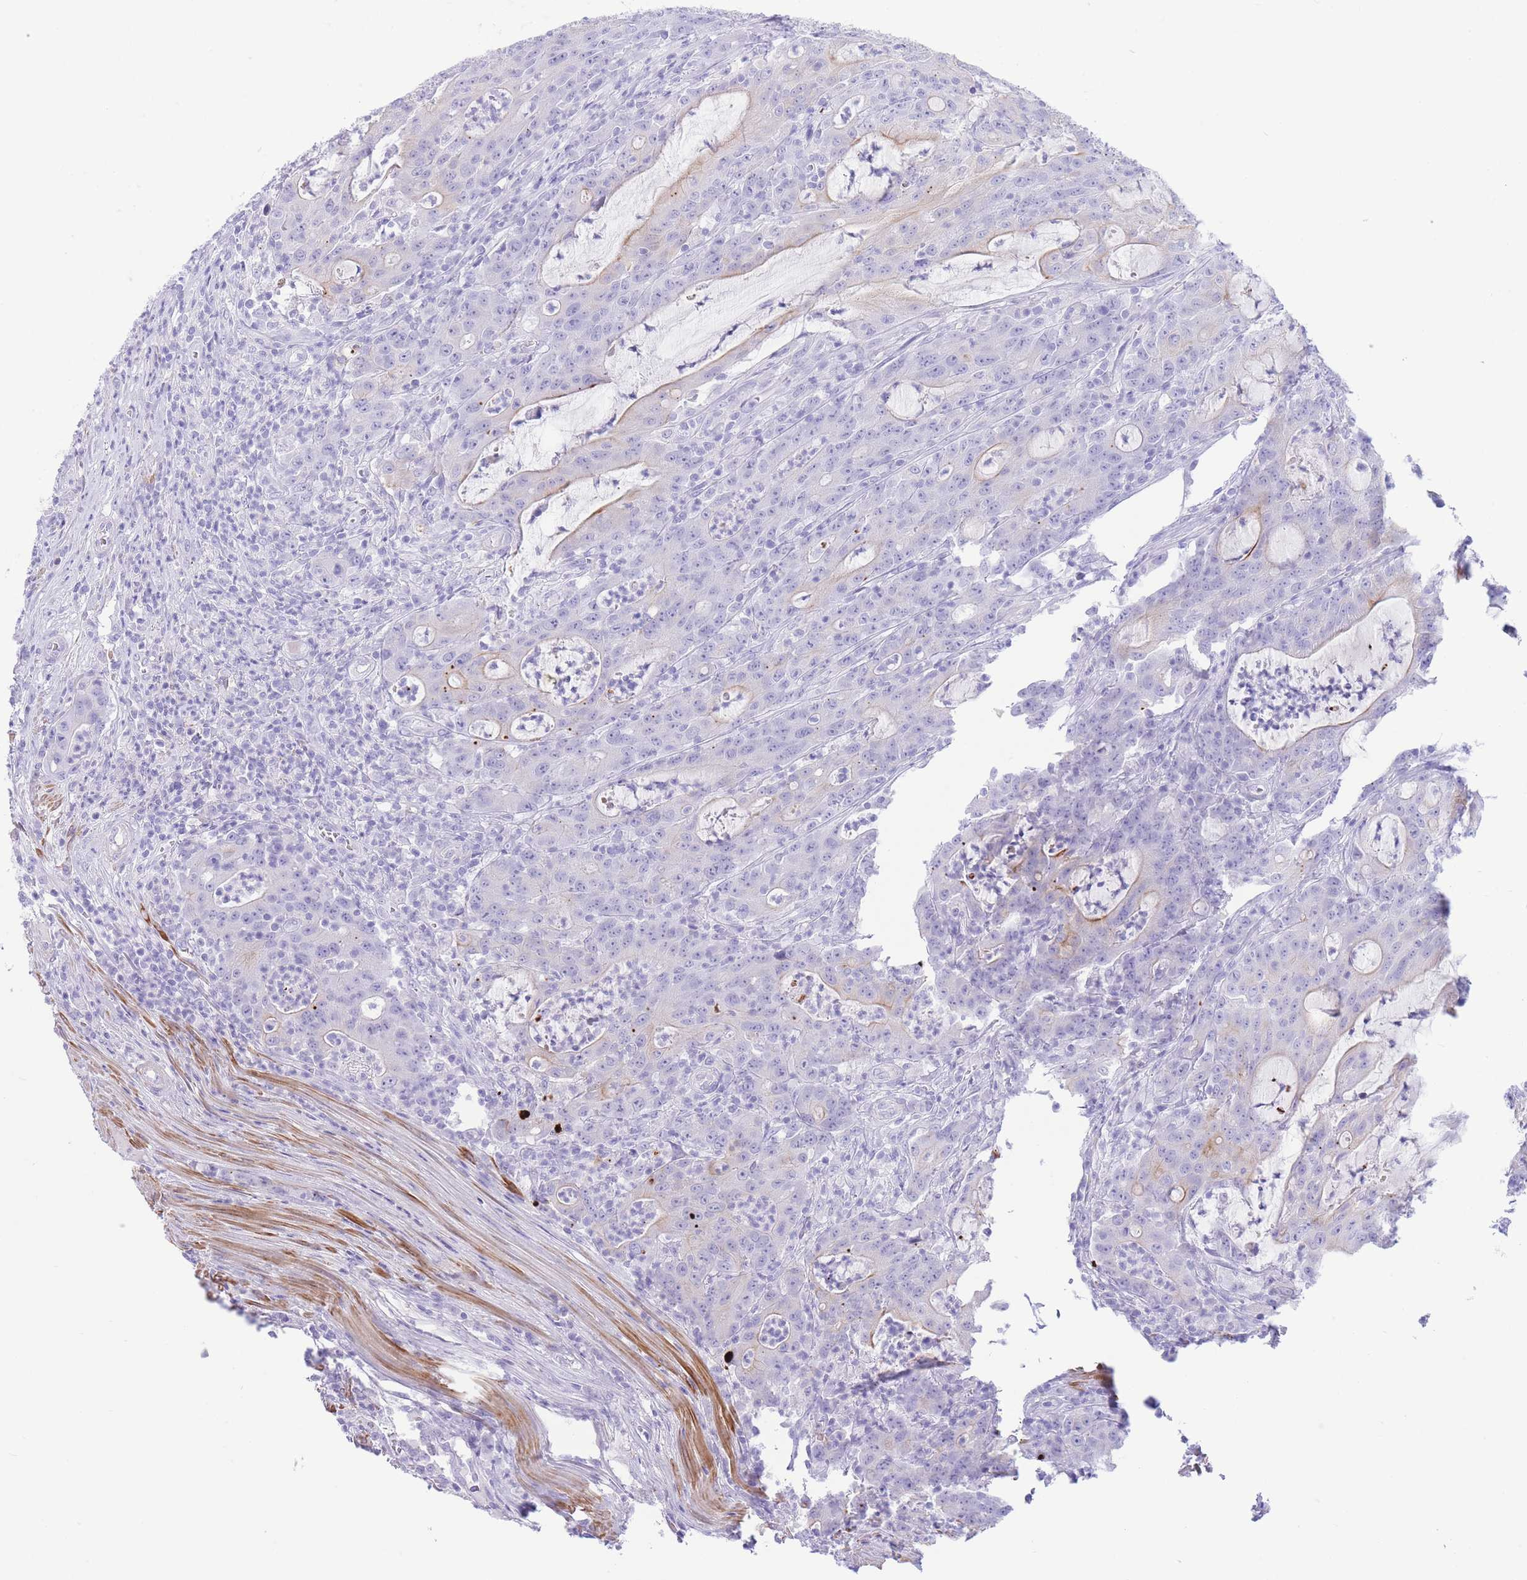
{"staining": {"intensity": "negative", "quantity": "none", "location": "none"}, "tissue": "colorectal cancer", "cell_type": "Tumor cells", "image_type": "cancer", "snomed": [{"axis": "morphology", "description": "Adenocarcinoma, NOS"}, {"axis": "topography", "description": "Colon"}], "caption": "DAB immunohistochemical staining of human colorectal adenocarcinoma reveals no significant expression in tumor cells.", "gene": "VWA8", "patient": {"sex": "male", "age": 83}}